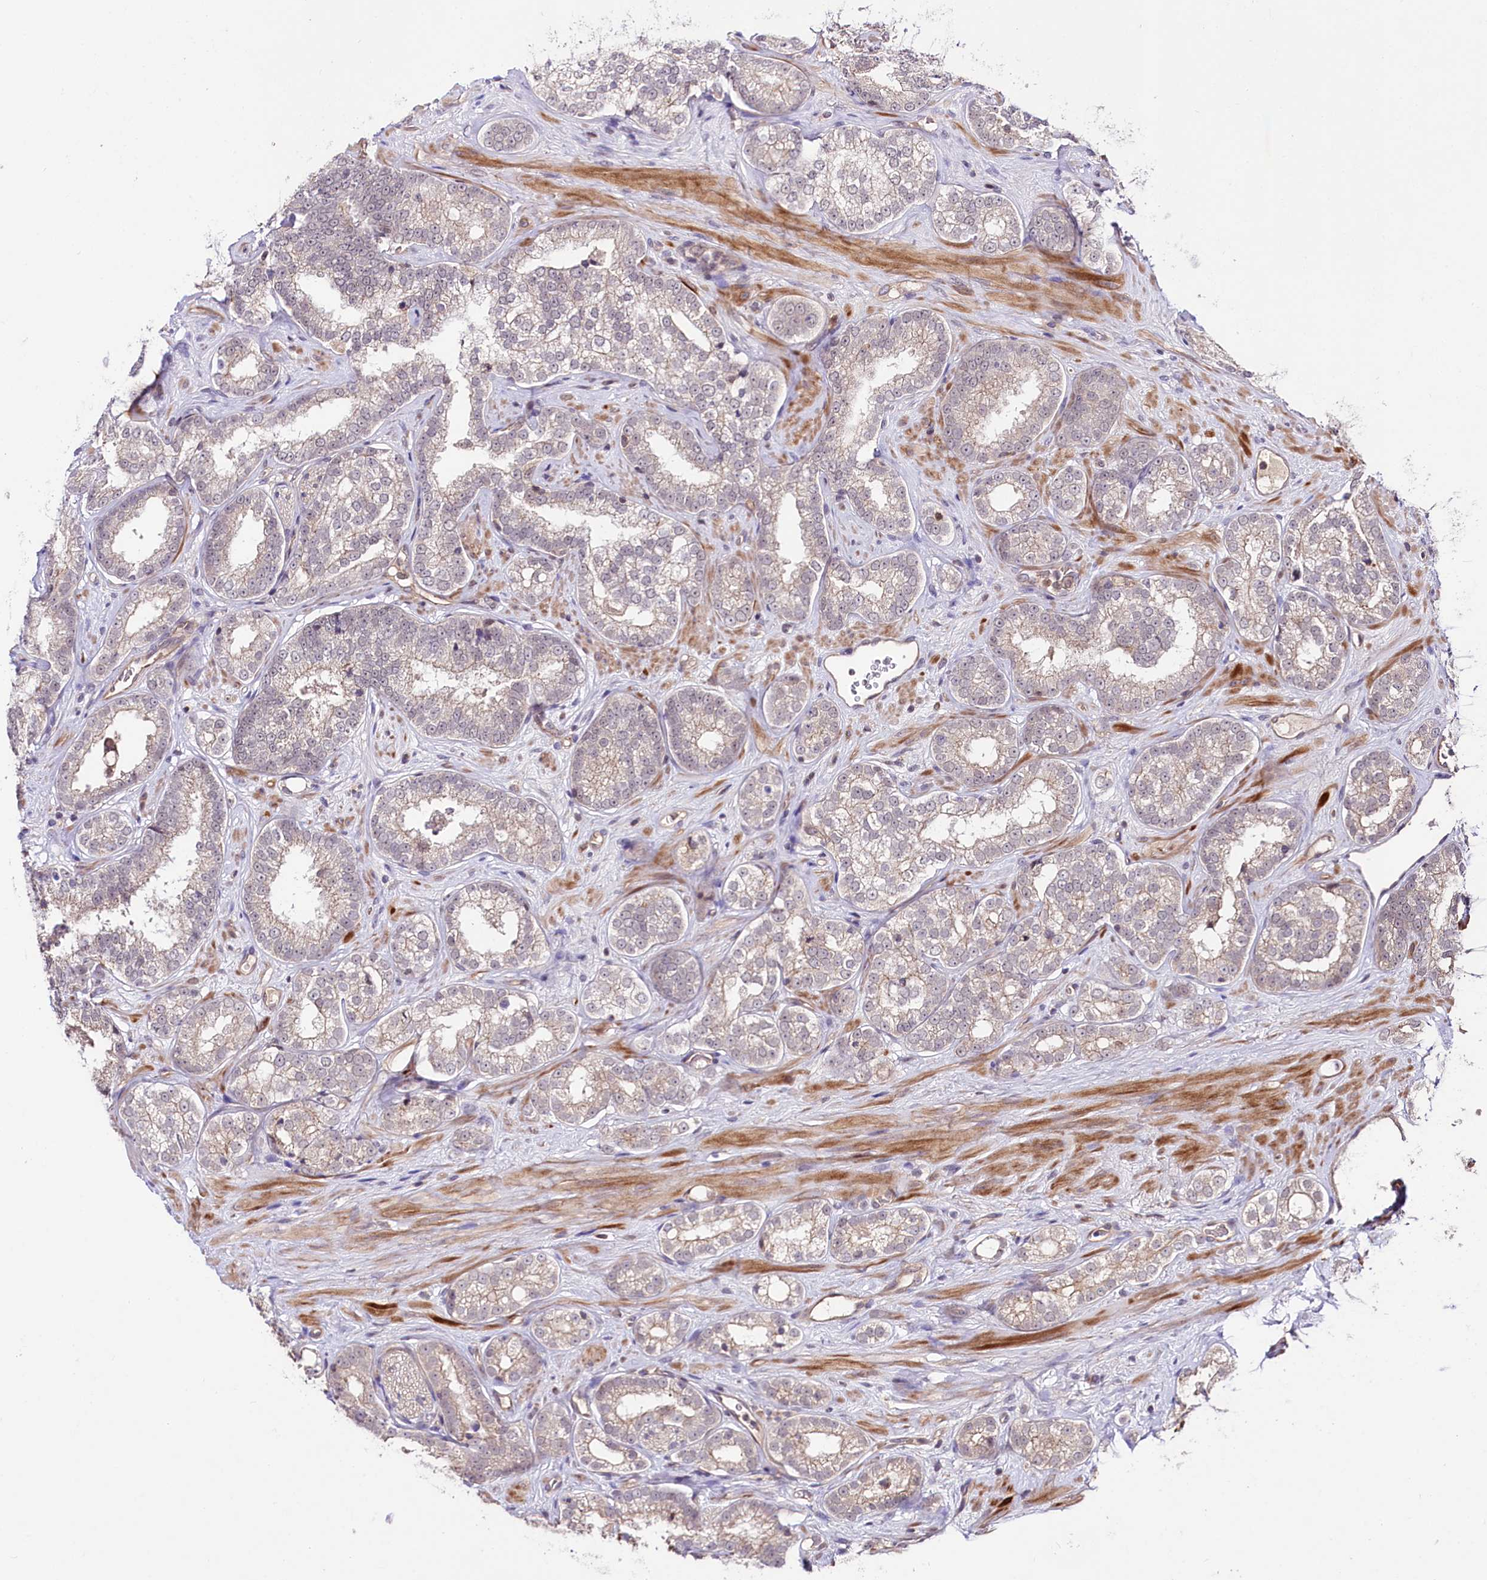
{"staining": {"intensity": "weak", "quantity": "<25%", "location": "cytoplasmic/membranous"}, "tissue": "prostate cancer", "cell_type": "Tumor cells", "image_type": "cancer", "snomed": [{"axis": "morphology", "description": "Normal tissue, NOS"}, {"axis": "morphology", "description": "Adenocarcinoma, High grade"}, {"axis": "topography", "description": "Prostate"}], "caption": "Image shows no protein expression in tumor cells of prostate adenocarcinoma (high-grade) tissue. (Stains: DAB (3,3'-diaminobenzidine) immunohistochemistry with hematoxylin counter stain, Microscopy: brightfield microscopy at high magnification).", "gene": "TAFAZZIN", "patient": {"sex": "male", "age": 83}}